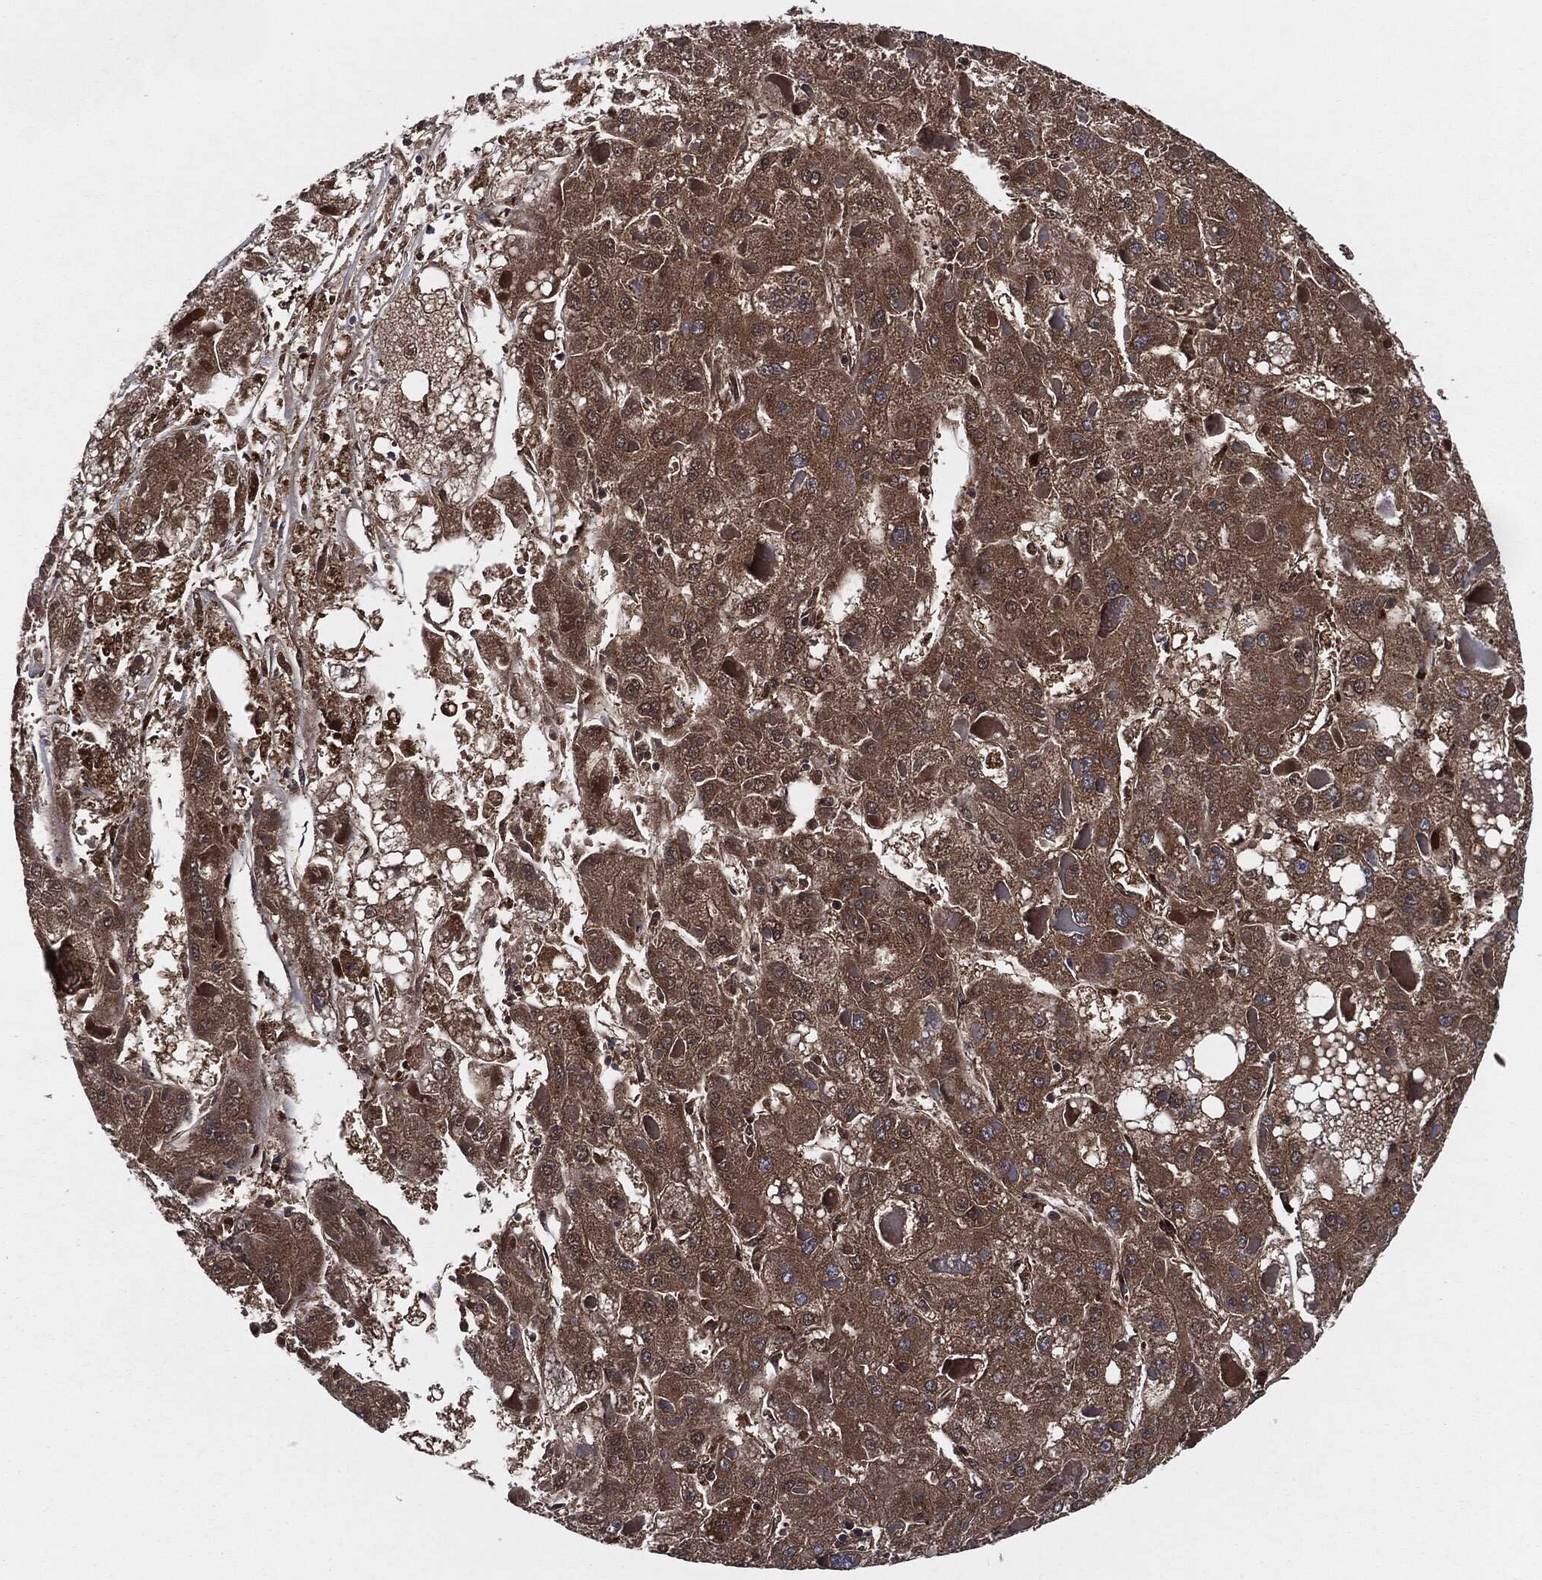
{"staining": {"intensity": "strong", "quantity": ">75%", "location": "cytoplasmic/membranous"}, "tissue": "liver cancer", "cell_type": "Tumor cells", "image_type": "cancer", "snomed": [{"axis": "morphology", "description": "Carcinoma, Hepatocellular, NOS"}, {"axis": "topography", "description": "Liver"}], "caption": "Immunohistochemistry (IHC) histopathology image of neoplastic tissue: liver cancer stained using immunohistochemistry shows high levels of strong protein expression localized specifically in the cytoplasmic/membranous of tumor cells, appearing as a cytoplasmic/membranous brown color.", "gene": "XPNPEP1", "patient": {"sex": "female", "age": 73}}